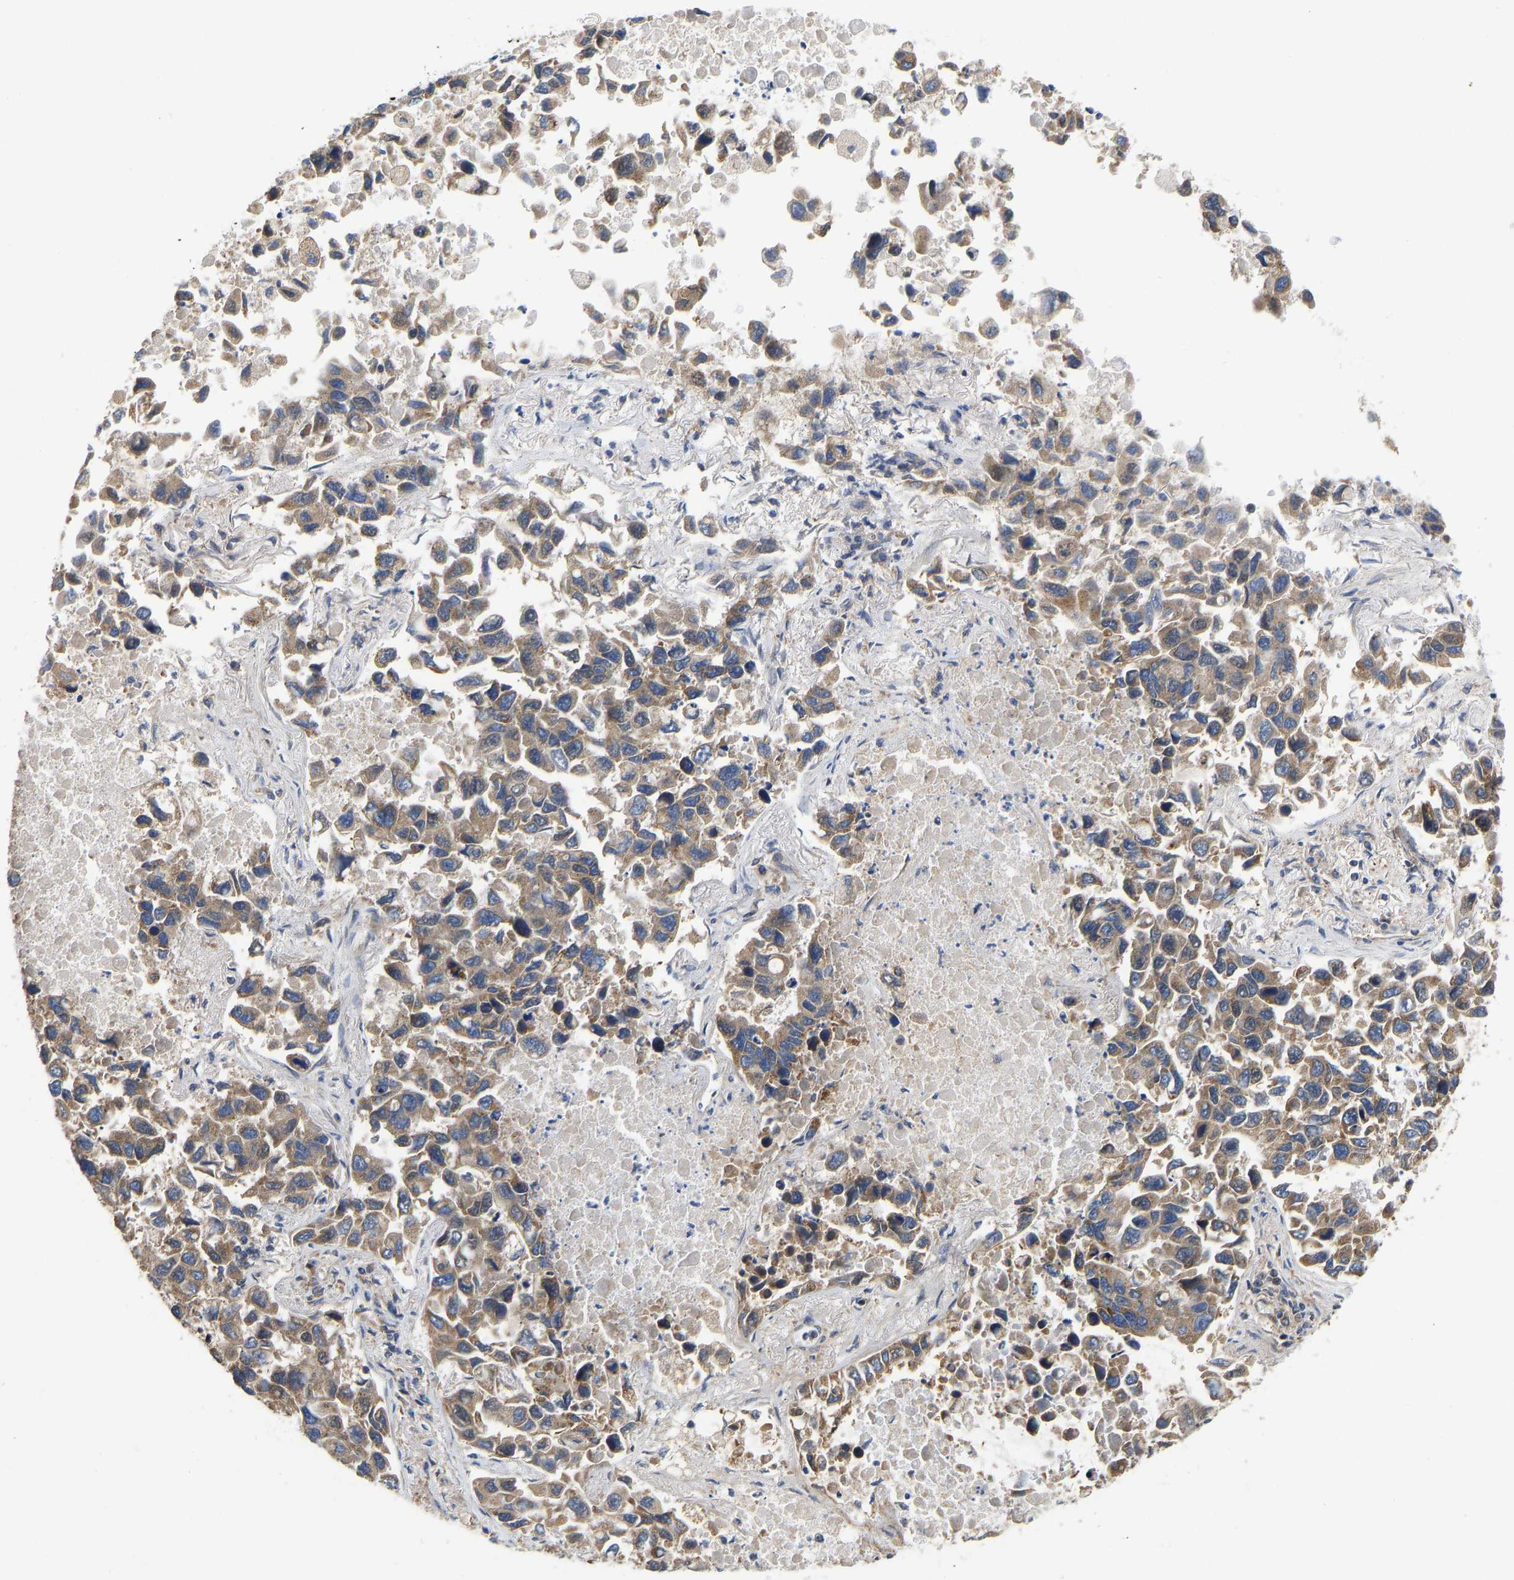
{"staining": {"intensity": "moderate", "quantity": ">75%", "location": "cytoplasmic/membranous"}, "tissue": "lung cancer", "cell_type": "Tumor cells", "image_type": "cancer", "snomed": [{"axis": "morphology", "description": "Adenocarcinoma, NOS"}, {"axis": "topography", "description": "Lung"}], "caption": "The micrograph reveals staining of lung cancer, revealing moderate cytoplasmic/membranous protein staining (brown color) within tumor cells.", "gene": "FLNB", "patient": {"sex": "male", "age": 64}}